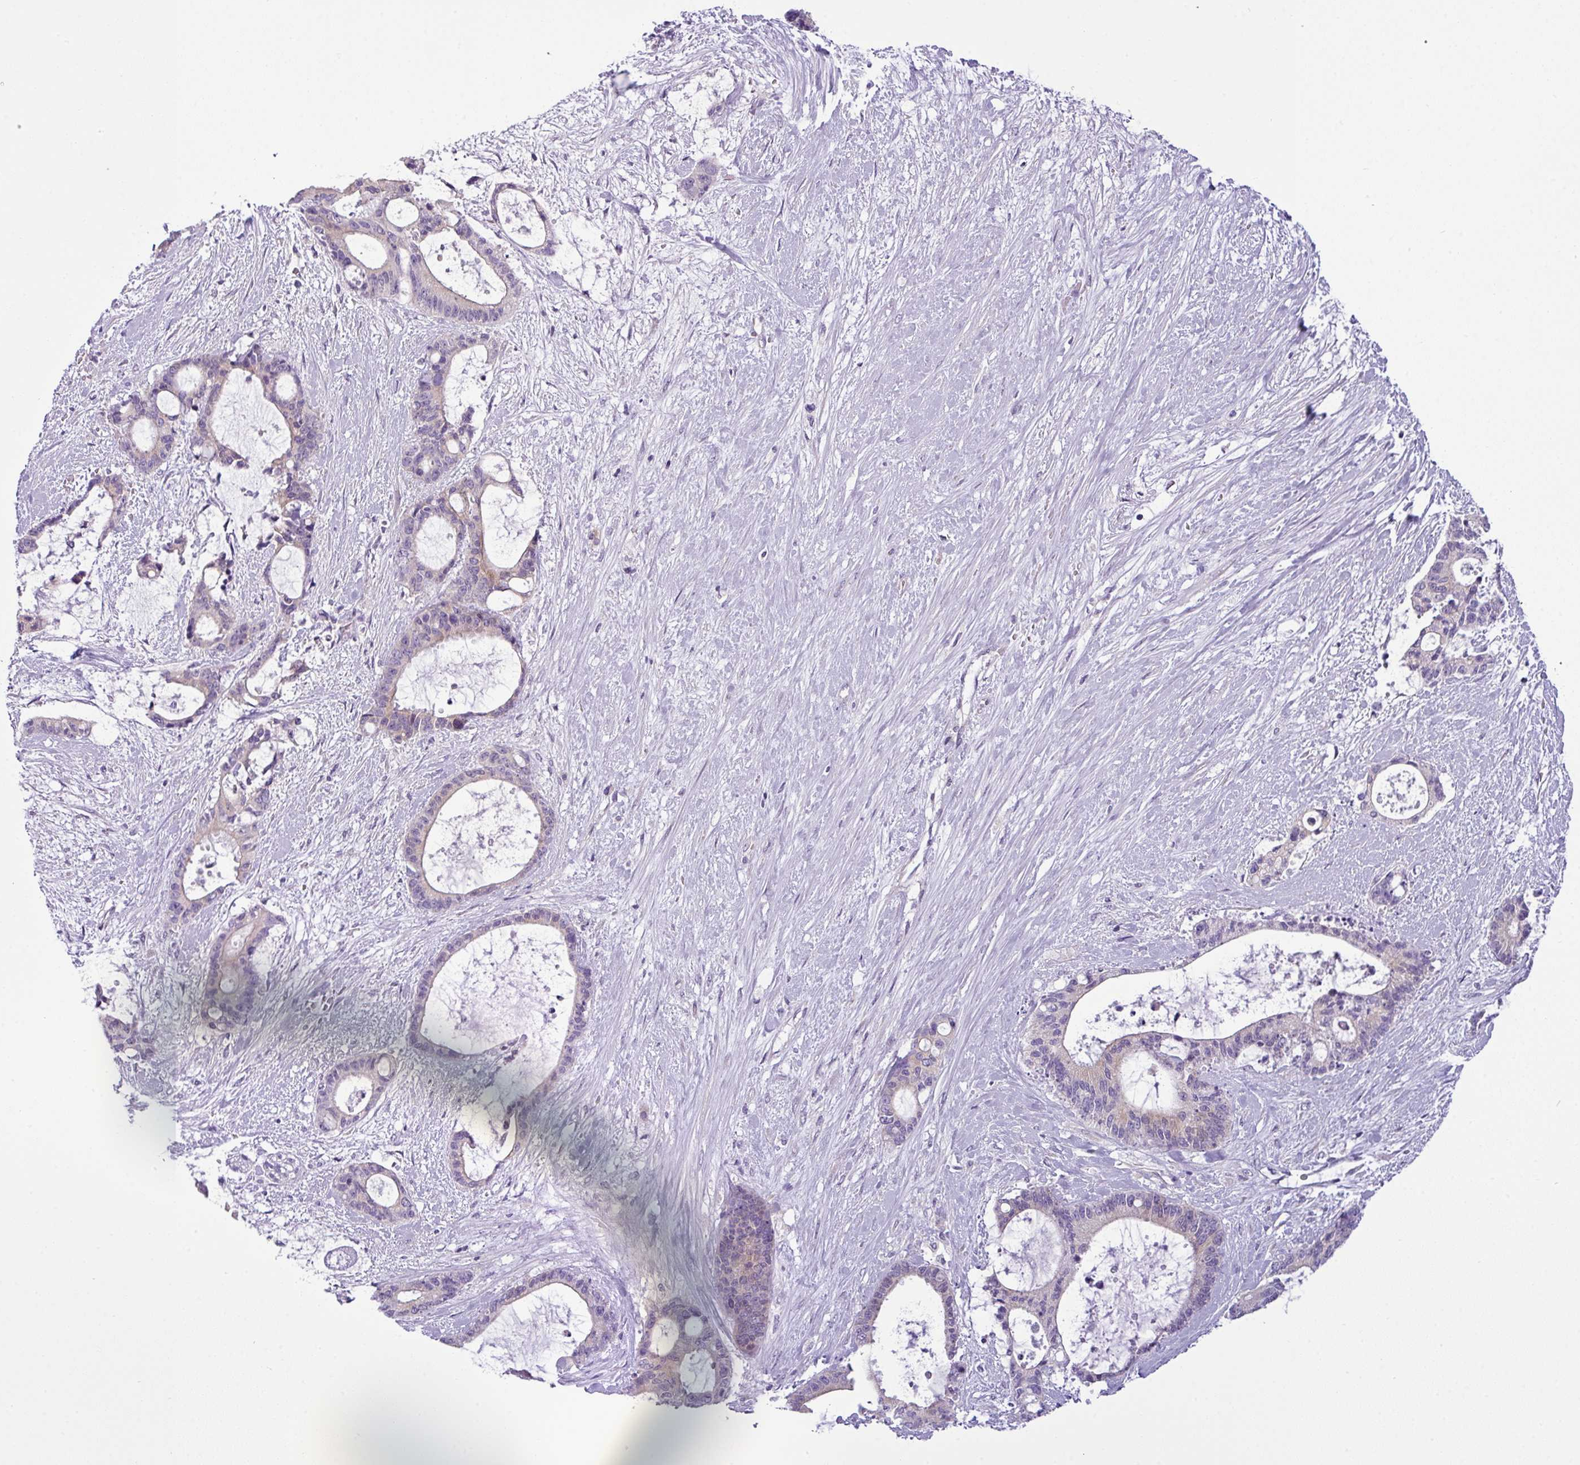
{"staining": {"intensity": "weak", "quantity": "<25%", "location": "cytoplasmic/membranous"}, "tissue": "liver cancer", "cell_type": "Tumor cells", "image_type": "cancer", "snomed": [{"axis": "morphology", "description": "Normal tissue, NOS"}, {"axis": "morphology", "description": "Cholangiocarcinoma"}, {"axis": "topography", "description": "Liver"}, {"axis": "topography", "description": "Peripheral nerve tissue"}], "caption": "Immunohistochemistry (IHC) histopathology image of neoplastic tissue: human liver cancer (cholangiocarcinoma) stained with DAB (3,3'-diaminobenzidine) reveals no significant protein expression in tumor cells.", "gene": "TOR1AIP2", "patient": {"sex": "female", "age": 73}}